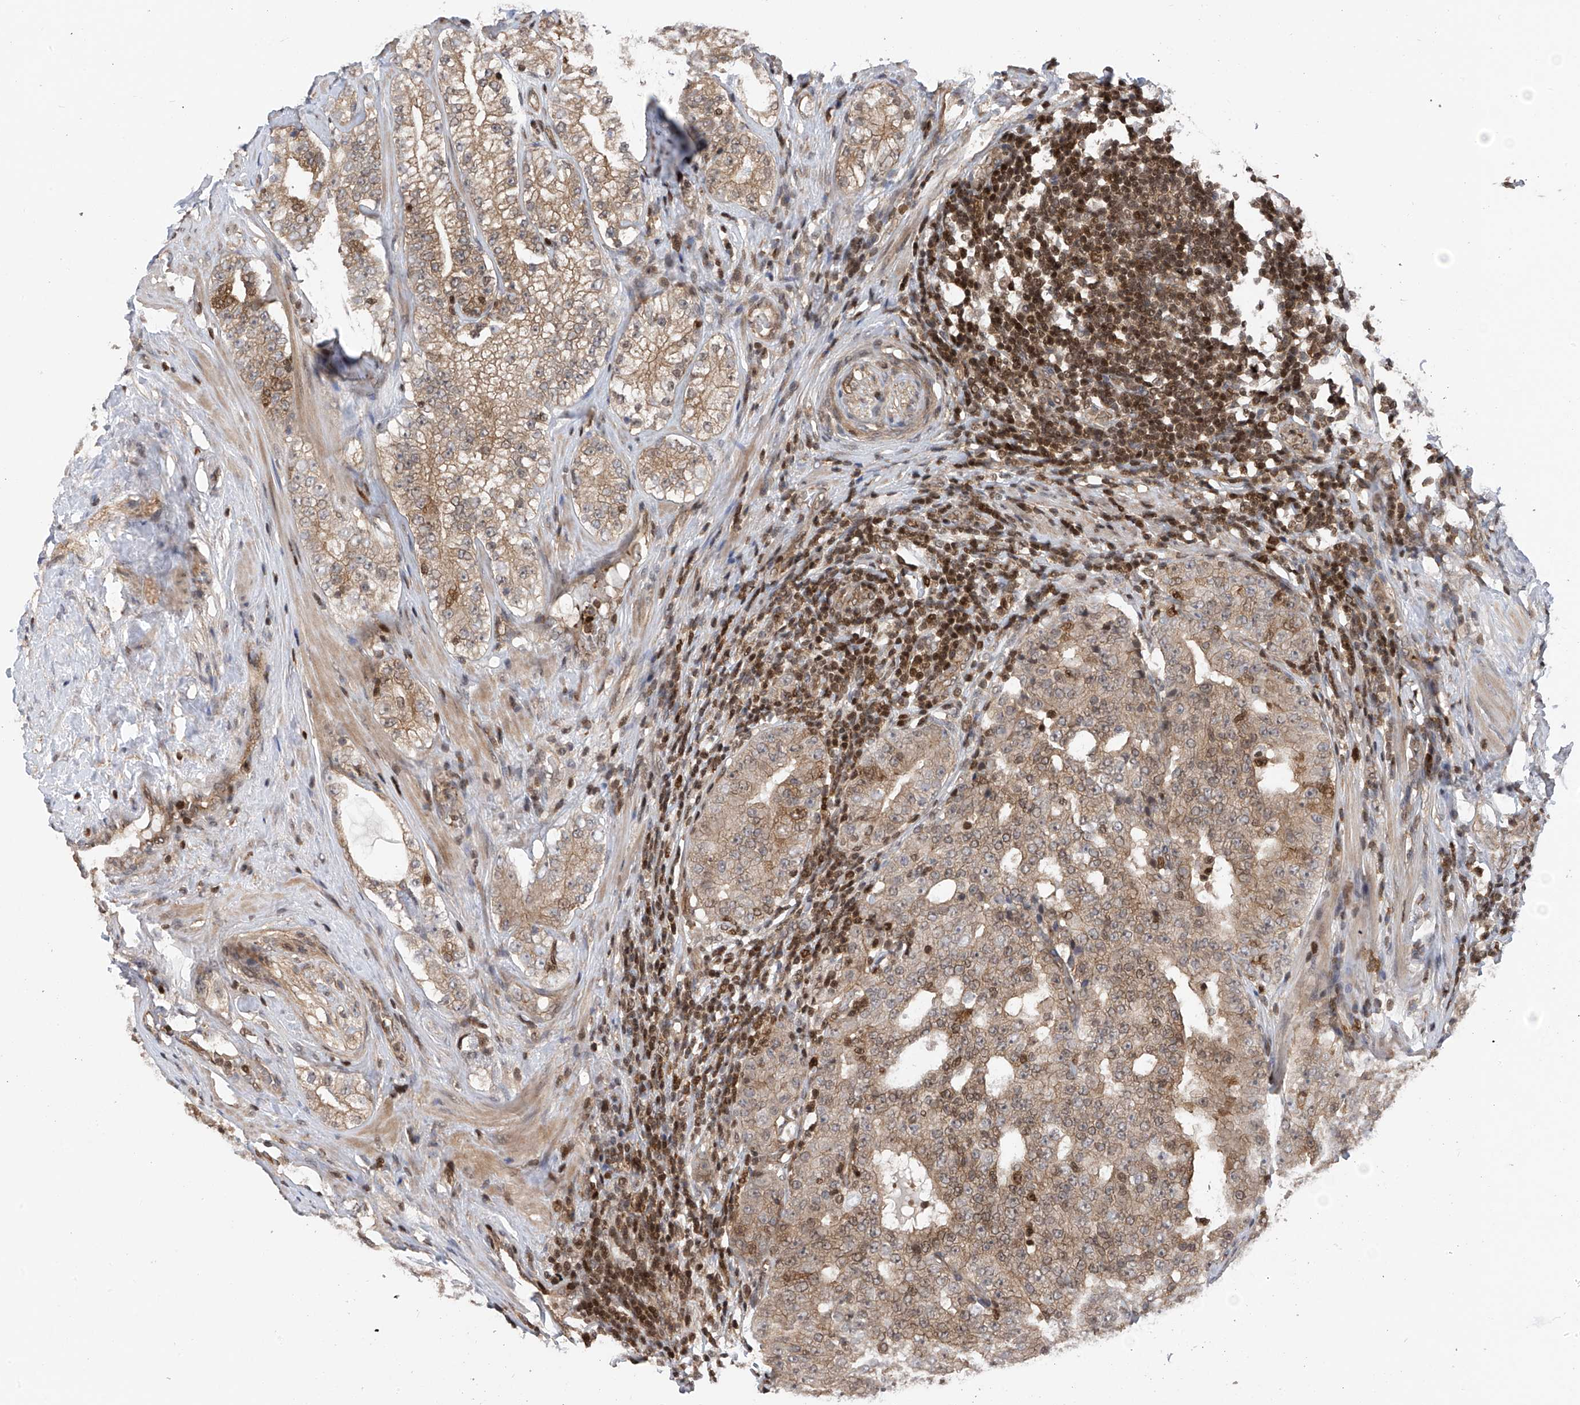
{"staining": {"intensity": "weak", "quantity": ">75%", "location": "cytoplasmic/membranous"}, "tissue": "prostate cancer", "cell_type": "Tumor cells", "image_type": "cancer", "snomed": [{"axis": "morphology", "description": "Adenocarcinoma, High grade"}, {"axis": "topography", "description": "Prostate"}], "caption": "Approximately >75% of tumor cells in human prostate high-grade adenocarcinoma show weak cytoplasmic/membranous protein staining as visualized by brown immunohistochemical staining.", "gene": "DNAJC9", "patient": {"sex": "male", "age": 56}}